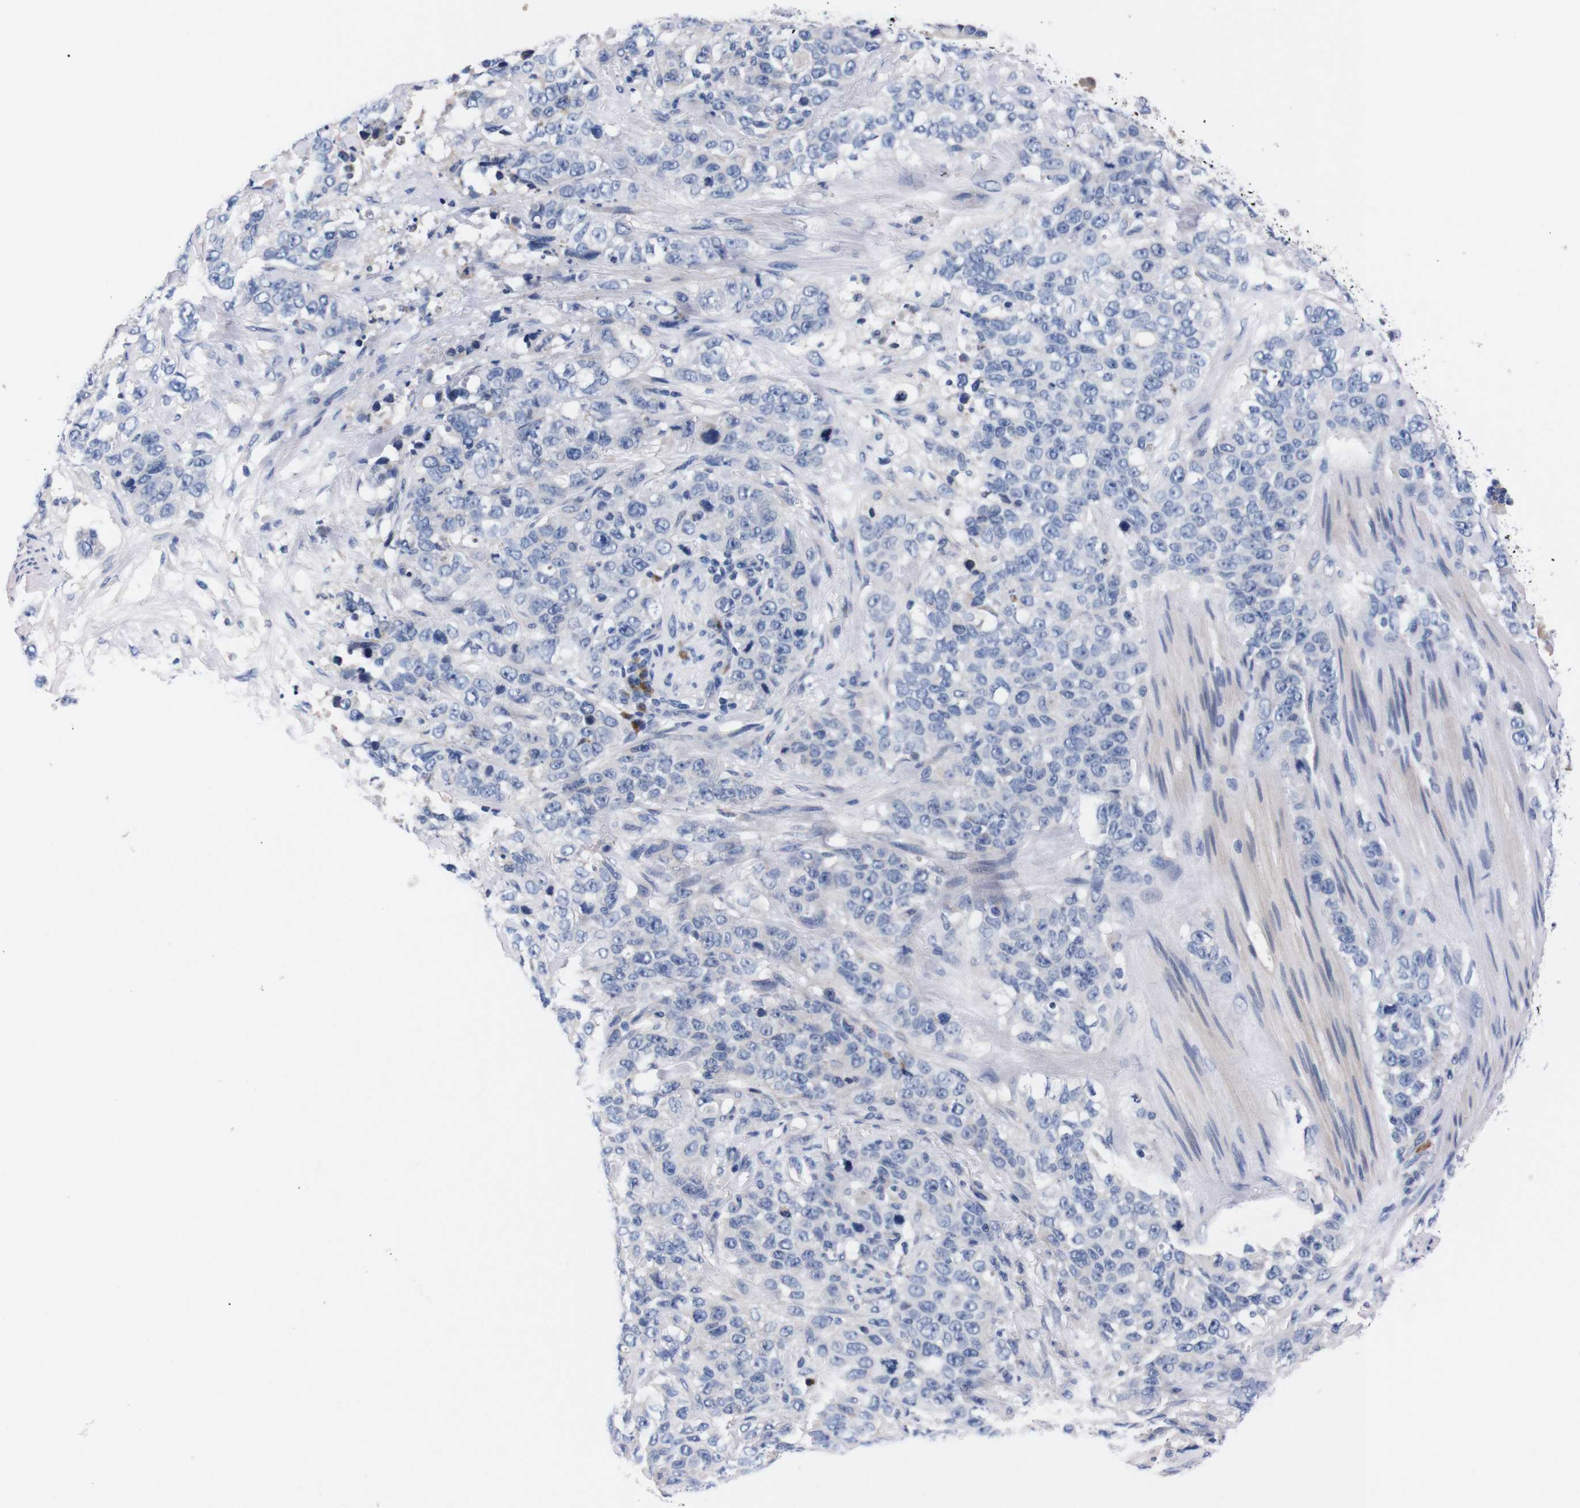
{"staining": {"intensity": "negative", "quantity": "none", "location": "none"}, "tissue": "stomach cancer", "cell_type": "Tumor cells", "image_type": "cancer", "snomed": [{"axis": "morphology", "description": "Adenocarcinoma, NOS"}, {"axis": "topography", "description": "Stomach"}], "caption": "Stomach adenocarcinoma was stained to show a protein in brown. There is no significant expression in tumor cells. Brightfield microscopy of immunohistochemistry (IHC) stained with DAB (brown) and hematoxylin (blue), captured at high magnification.", "gene": "FAM210A", "patient": {"sex": "male", "age": 48}}